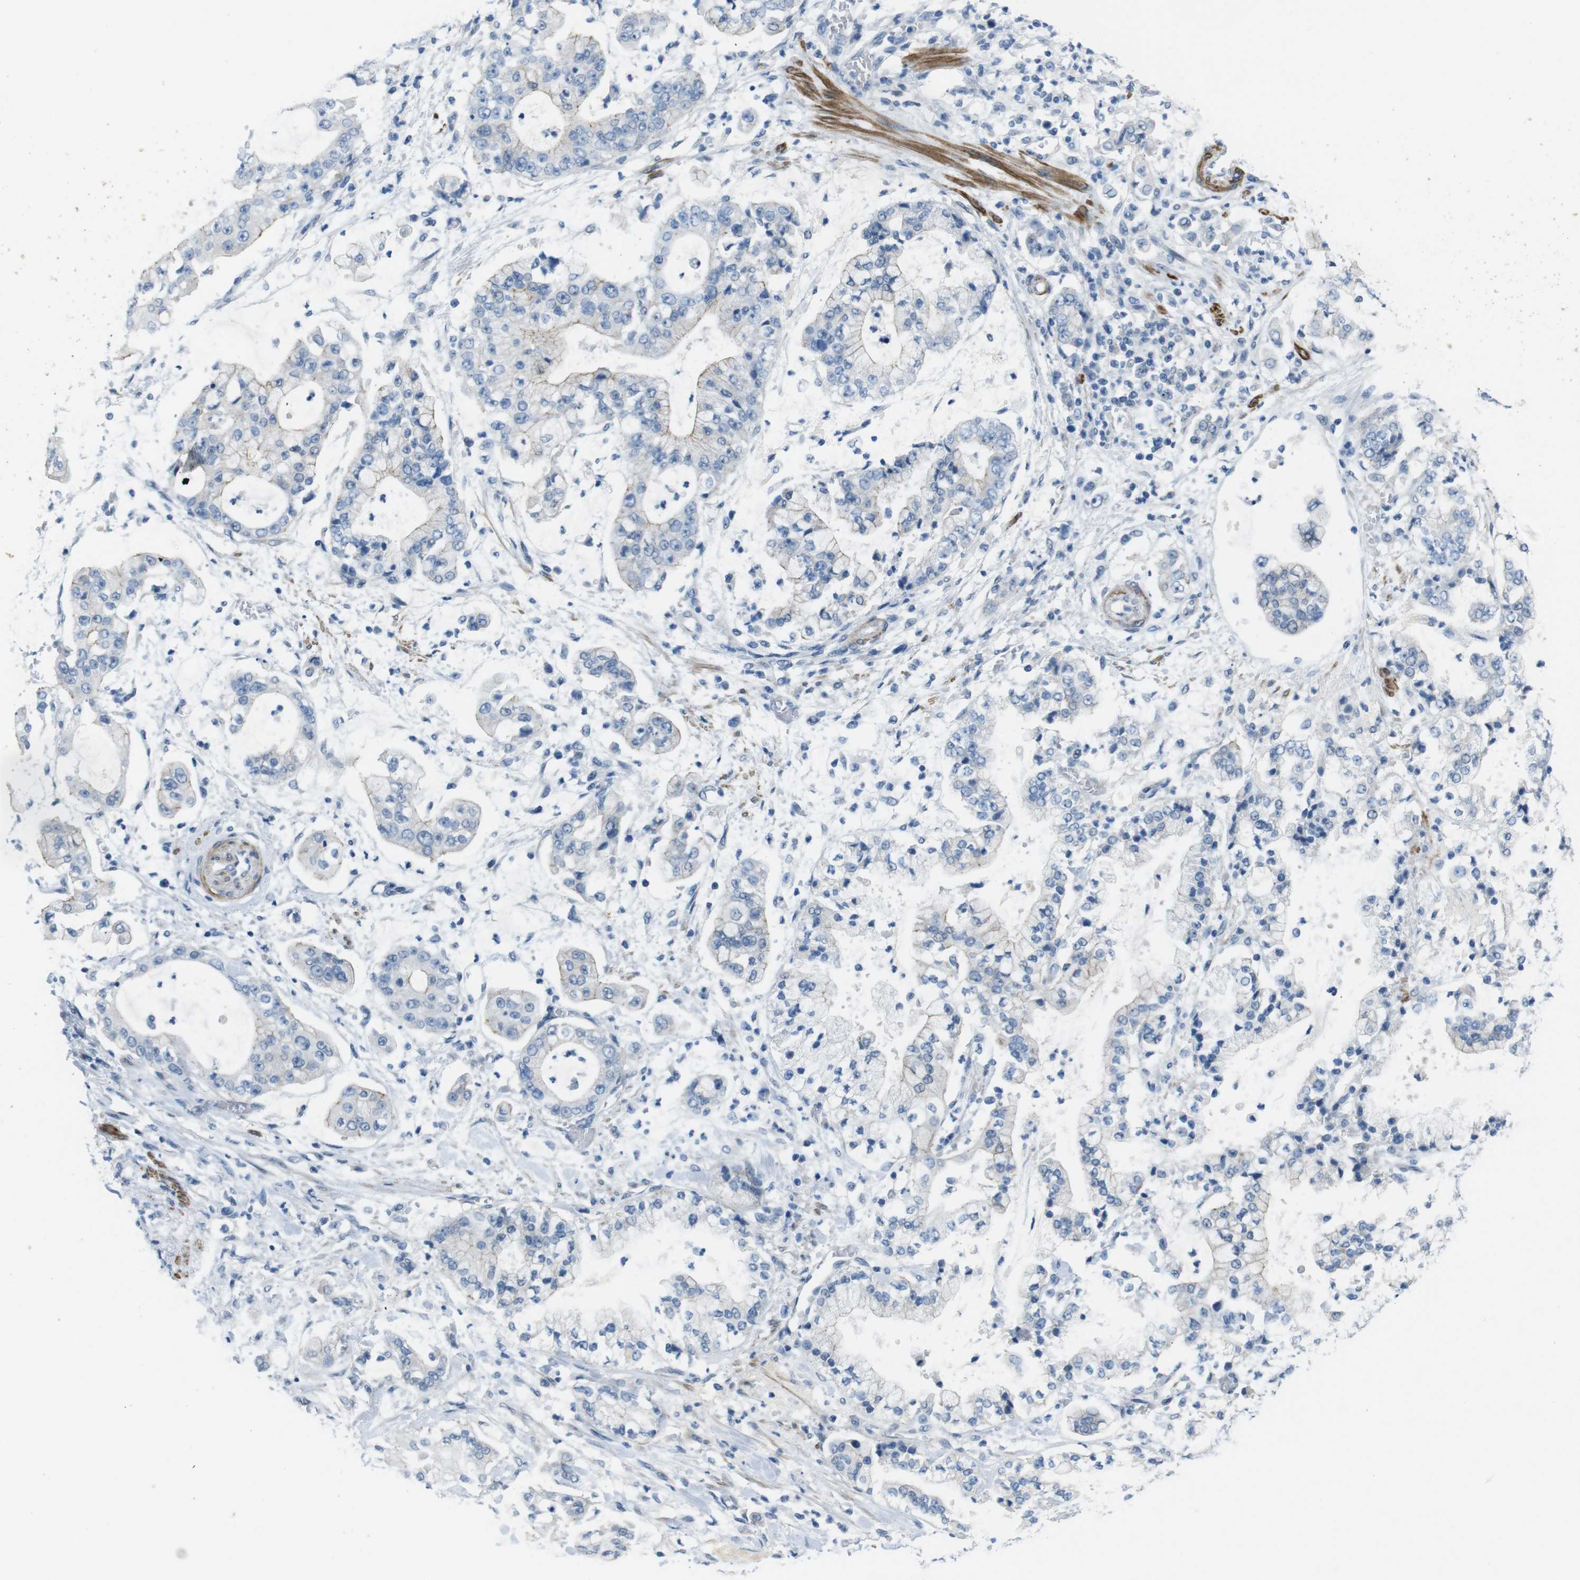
{"staining": {"intensity": "negative", "quantity": "none", "location": "none"}, "tissue": "stomach cancer", "cell_type": "Tumor cells", "image_type": "cancer", "snomed": [{"axis": "morphology", "description": "Adenocarcinoma, NOS"}, {"axis": "topography", "description": "Stomach"}], "caption": "IHC micrograph of stomach adenocarcinoma stained for a protein (brown), which reveals no positivity in tumor cells. (Brightfield microscopy of DAB (3,3'-diaminobenzidine) IHC at high magnification).", "gene": "HRH2", "patient": {"sex": "male", "age": 76}}